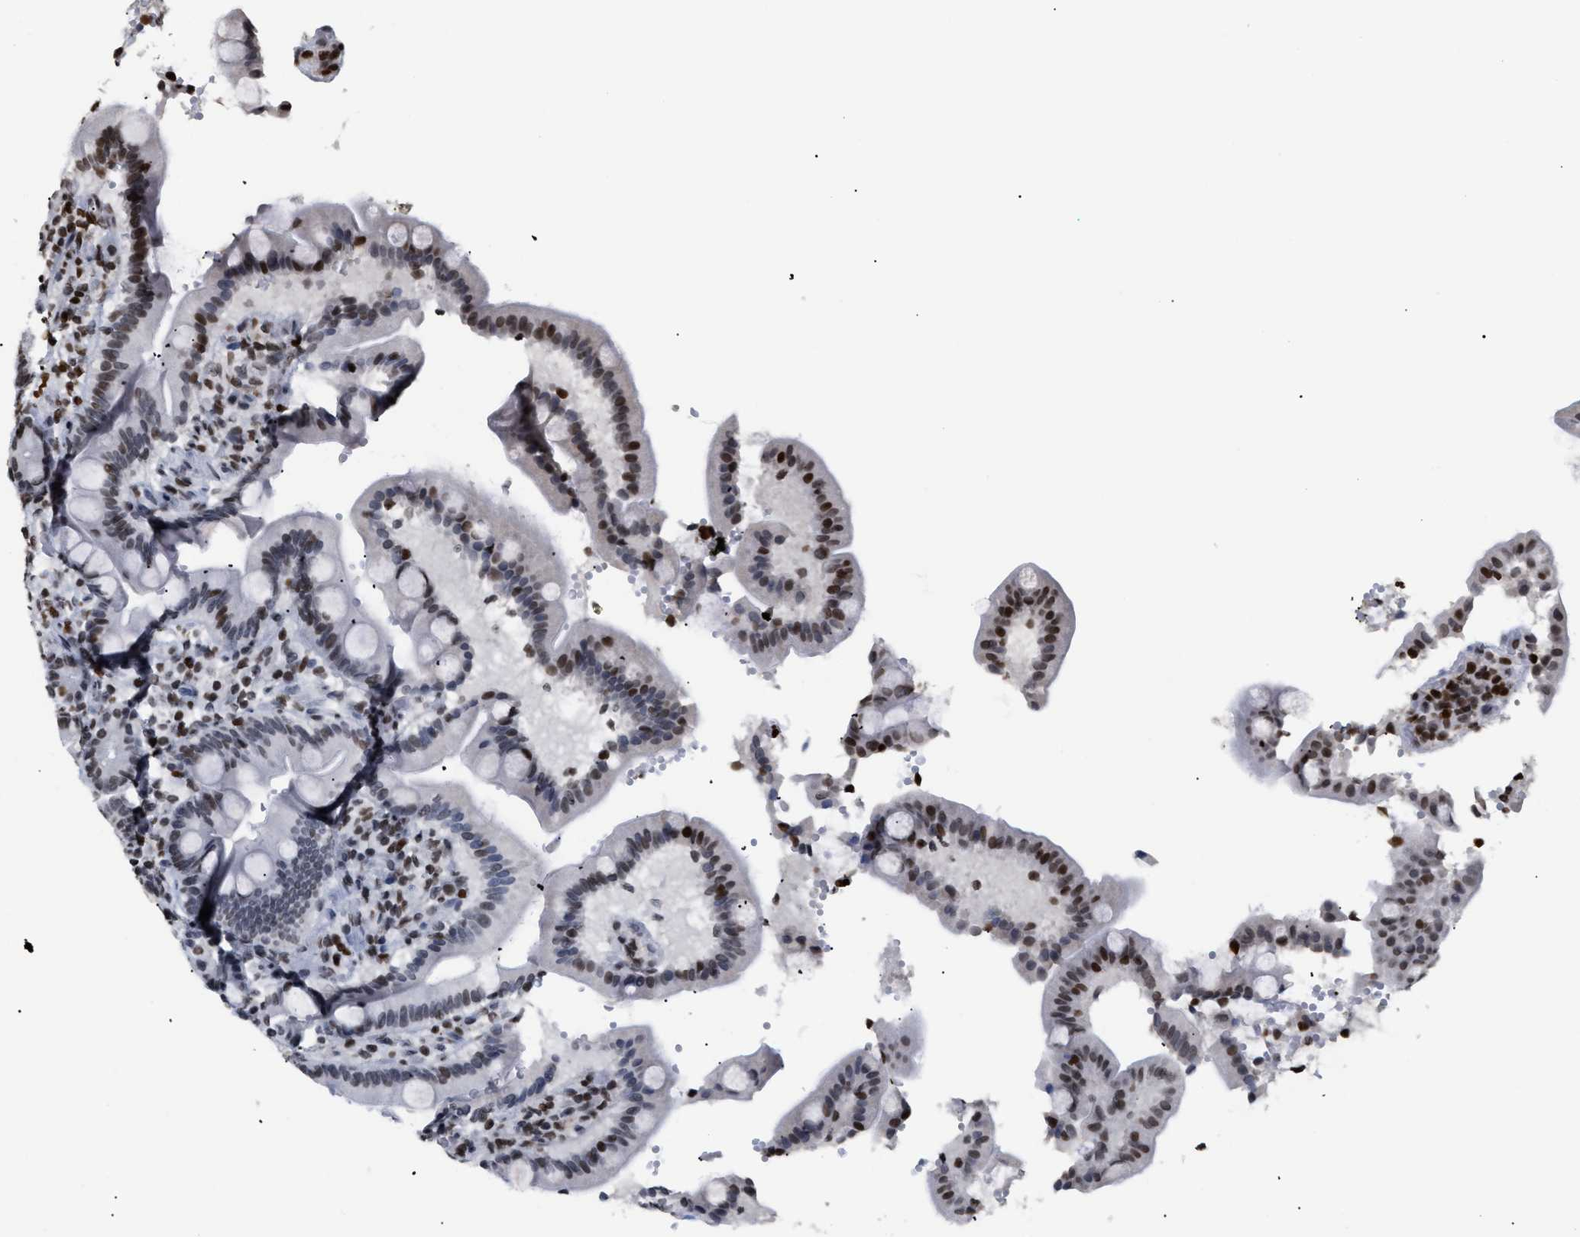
{"staining": {"intensity": "strong", "quantity": "<25%", "location": "nuclear"}, "tissue": "duodenum", "cell_type": "Glandular cells", "image_type": "normal", "snomed": [{"axis": "morphology", "description": "Normal tissue, NOS"}, {"axis": "topography", "description": "Small intestine, NOS"}], "caption": "Immunohistochemical staining of normal human duodenum demonstrates strong nuclear protein expression in about <25% of glandular cells. (IHC, brightfield microscopy, high magnification).", "gene": "HMGN2", "patient": {"sex": "female", "age": 71}}